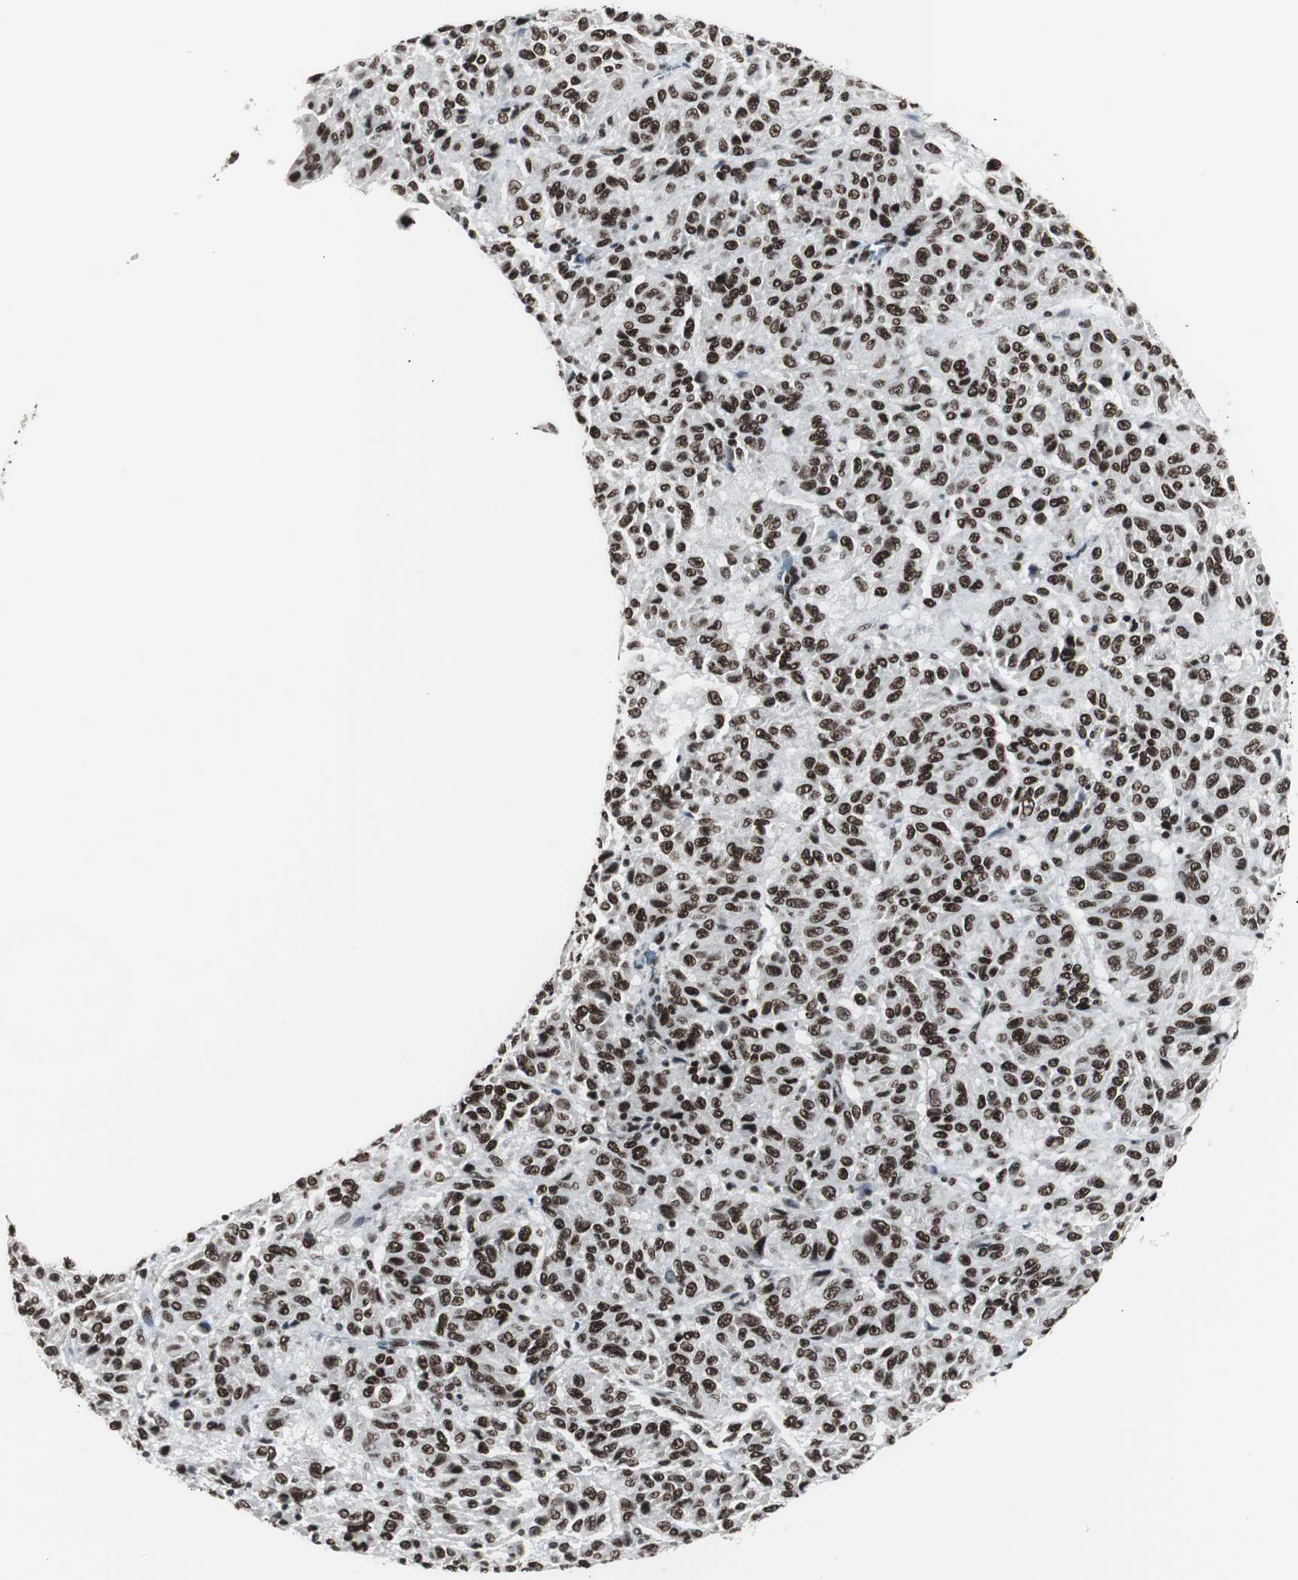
{"staining": {"intensity": "strong", "quantity": ">75%", "location": "nuclear"}, "tissue": "melanoma", "cell_type": "Tumor cells", "image_type": "cancer", "snomed": [{"axis": "morphology", "description": "Malignant melanoma, Metastatic site"}, {"axis": "topography", "description": "Lung"}], "caption": "Immunohistochemistry (IHC) (DAB) staining of human melanoma shows strong nuclear protein positivity in approximately >75% of tumor cells.", "gene": "XRCC1", "patient": {"sex": "male", "age": 64}}